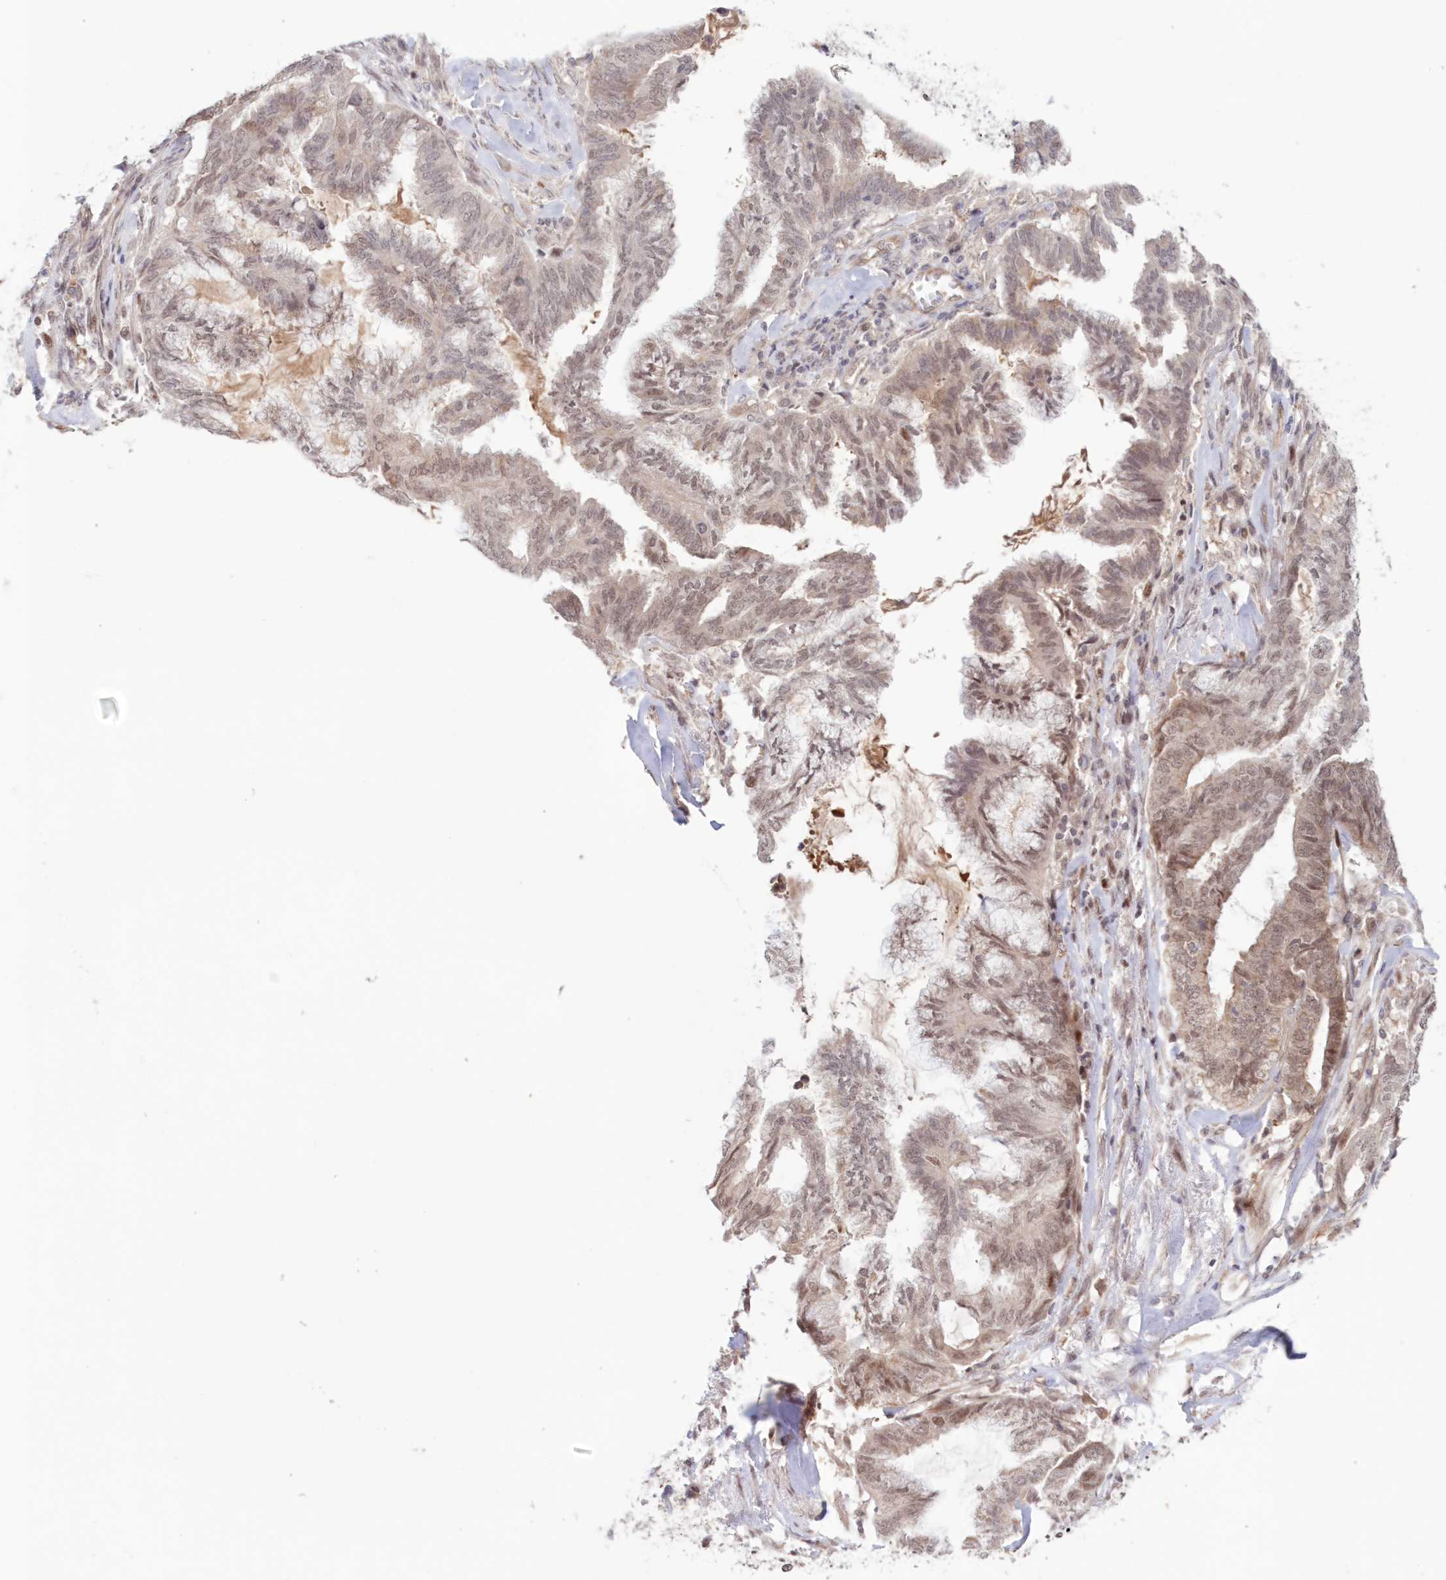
{"staining": {"intensity": "weak", "quantity": "25%-75%", "location": "nuclear"}, "tissue": "endometrial cancer", "cell_type": "Tumor cells", "image_type": "cancer", "snomed": [{"axis": "morphology", "description": "Adenocarcinoma, NOS"}, {"axis": "topography", "description": "Endometrium"}], "caption": "Weak nuclear protein staining is seen in about 25%-75% of tumor cells in endometrial cancer.", "gene": "NOA1", "patient": {"sex": "female", "age": 86}}